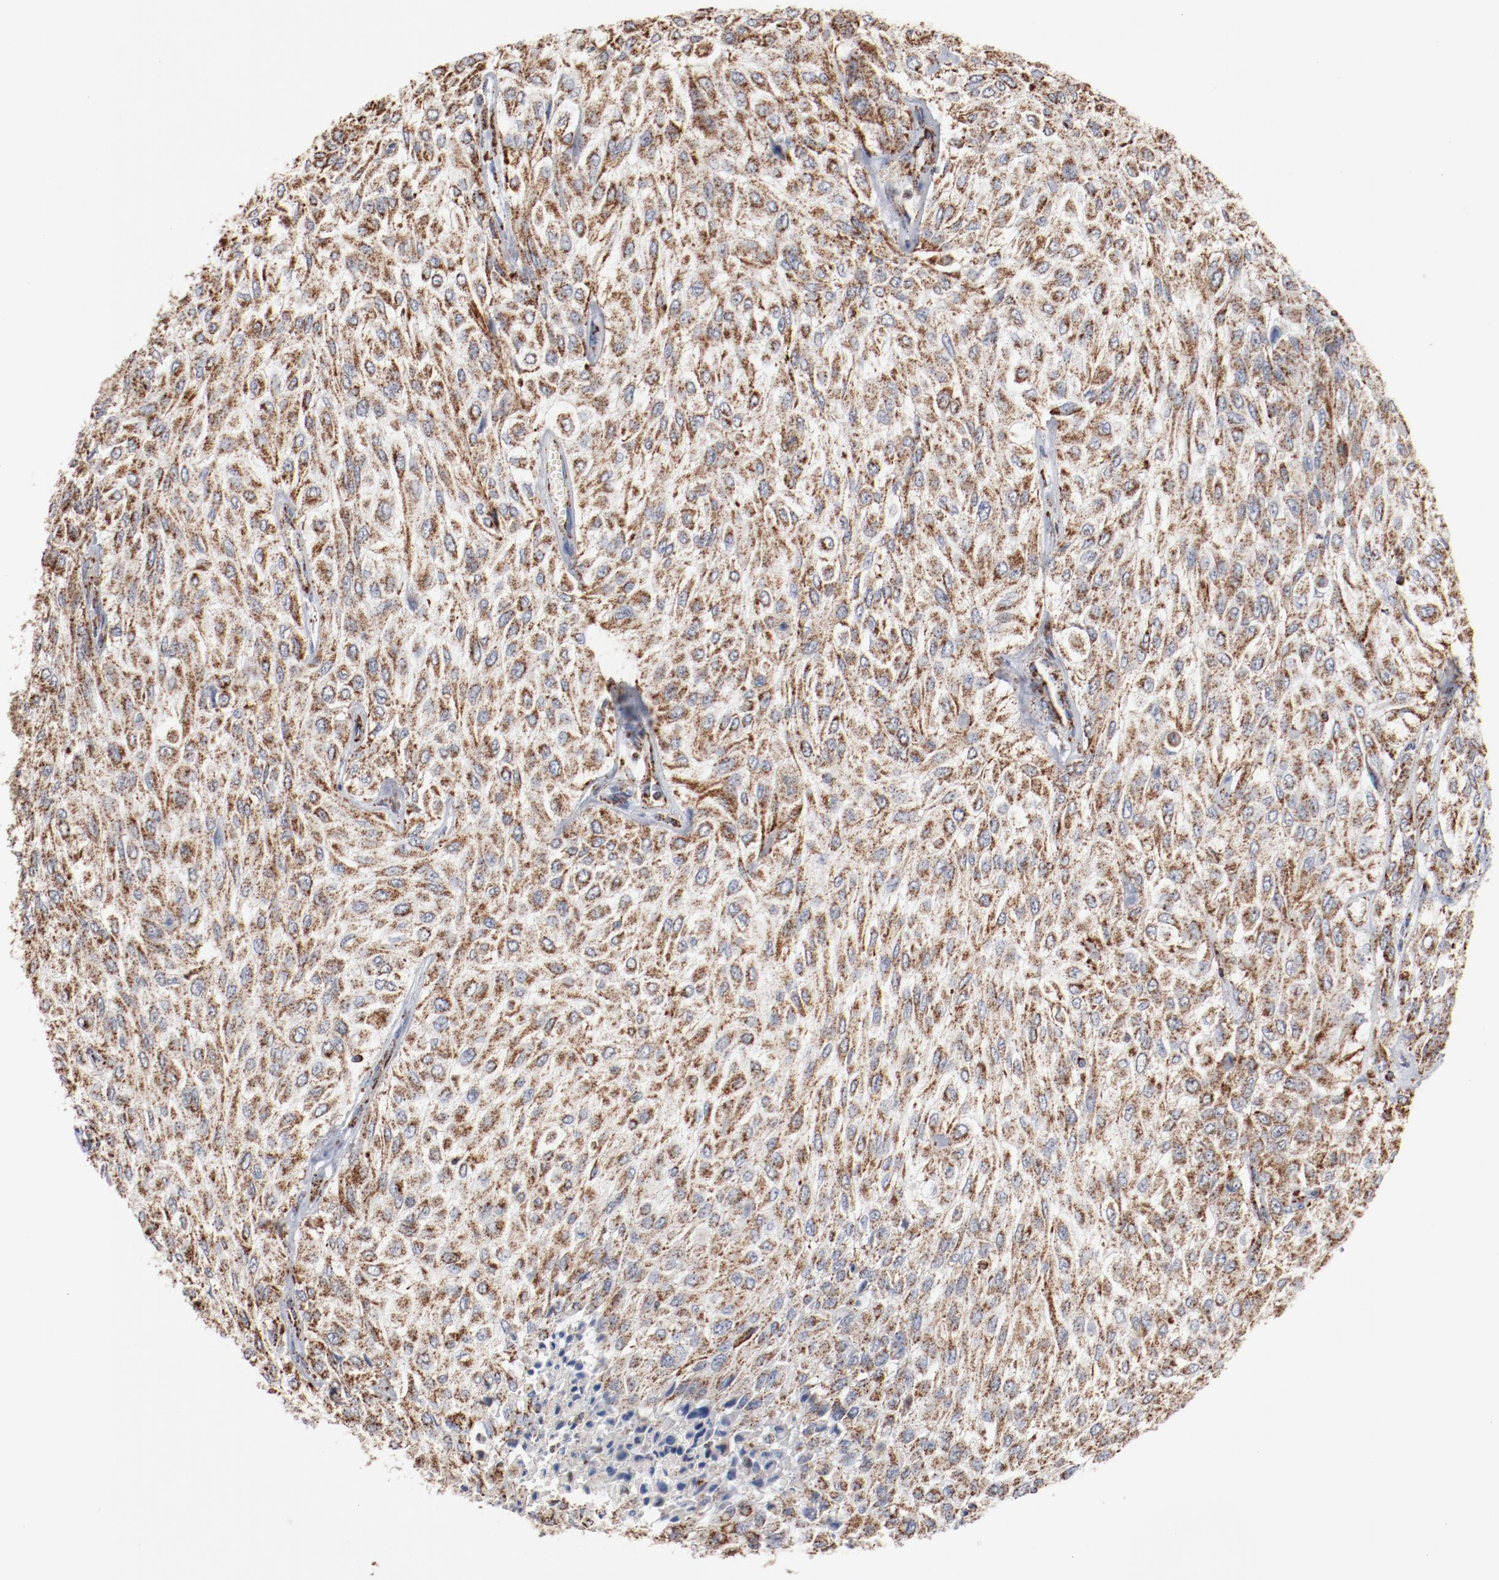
{"staining": {"intensity": "moderate", "quantity": ">75%", "location": "cytoplasmic/membranous"}, "tissue": "urothelial cancer", "cell_type": "Tumor cells", "image_type": "cancer", "snomed": [{"axis": "morphology", "description": "Urothelial carcinoma, High grade"}, {"axis": "topography", "description": "Urinary bladder"}], "caption": "Protein staining reveals moderate cytoplasmic/membranous positivity in about >75% of tumor cells in urothelial cancer.", "gene": "NDUFS4", "patient": {"sex": "male", "age": 57}}